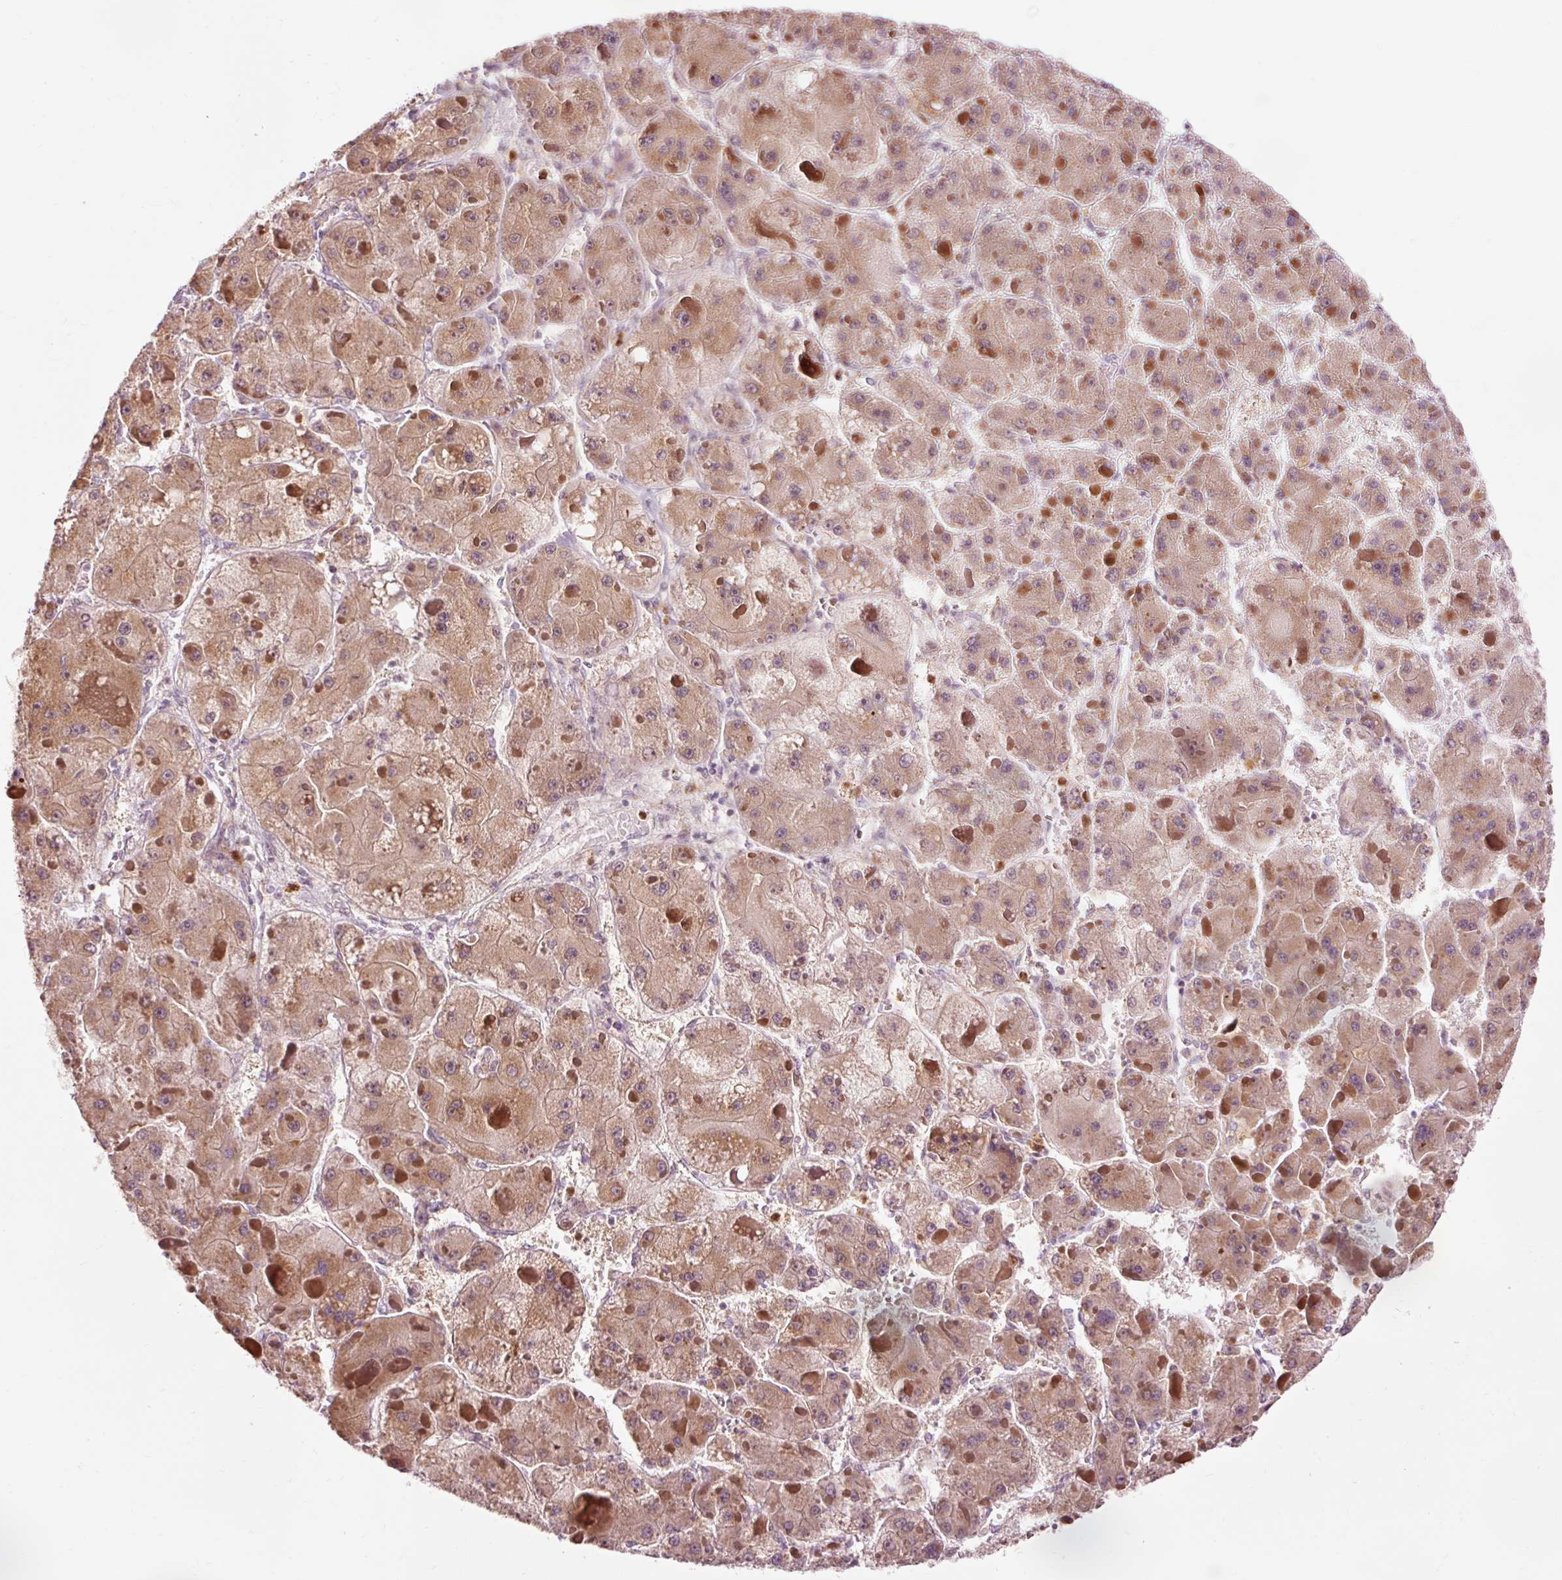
{"staining": {"intensity": "moderate", "quantity": ">75%", "location": "cytoplasmic/membranous"}, "tissue": "liver cancer", "cell_type": "Tumor cells", "image_type": "cancer", "snomed": [{"axis": "morphology", "description": "Carcinoma, Hepatocellular, NOS"}, {"axis": "topography", "description": "Liver"}], "caption": "Immunohistochemical staining of liver hepatocellular carcinoma displays medium levels of moderate cytoplasmic/membranous staining in about >75% of tumor cells.", "gene": "PRDX5", "patient": {"sex": "female", "age": 73}}